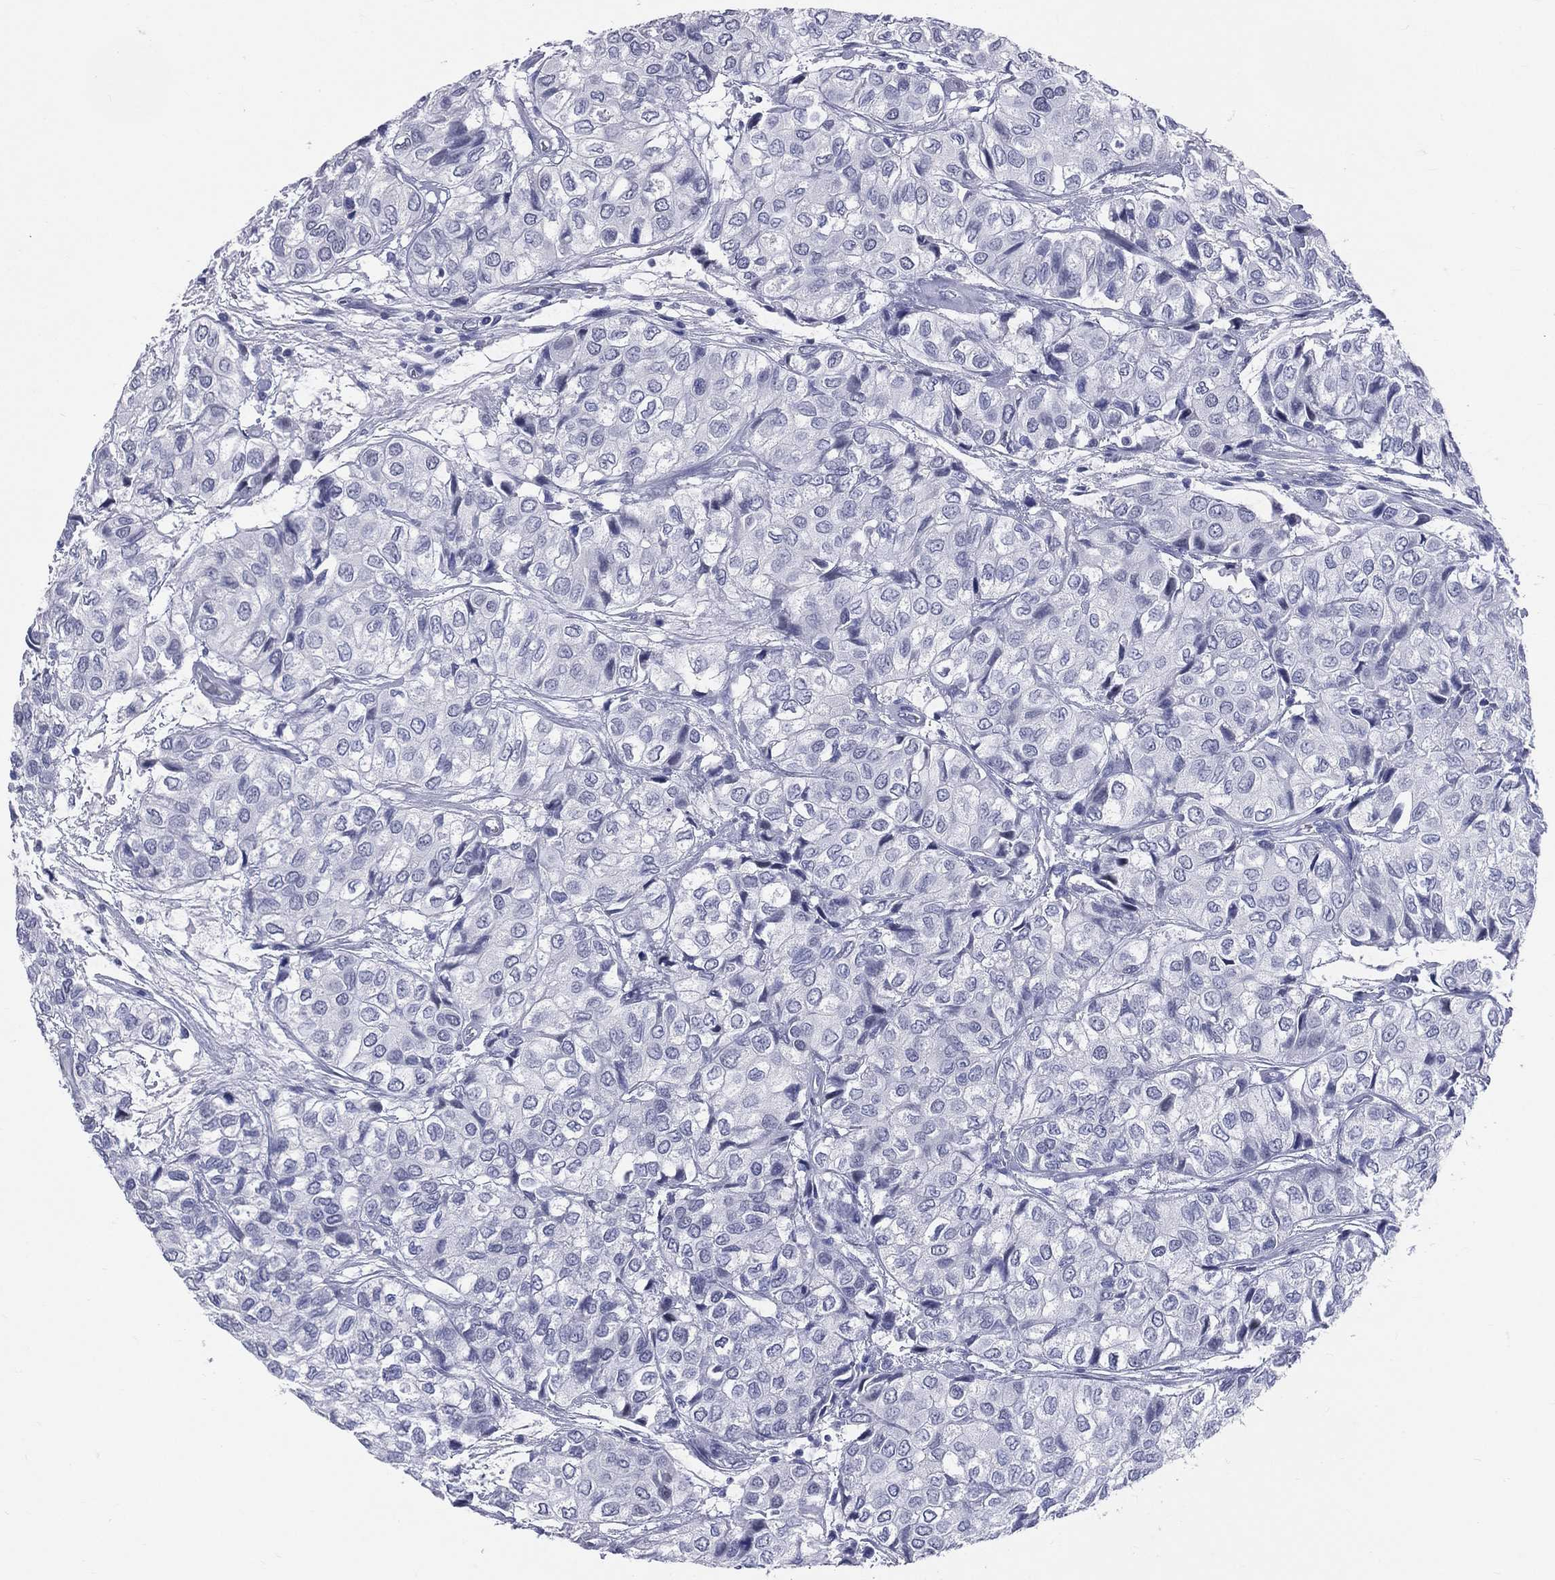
{"staining": {"intensity": "negative", "quantity": "none", "location": "none"}, "tissue": "urothelial cancer", "cell_type": "Tumor cells", "image_type": "cancer", "snomed": [{"axis": "morphology", "description": "Urothelial carcinoma, High grade"}, {"axis": "topography", "description": "Urinary bladder"}], "caption": "High-grade urothelial carcinoma stained for a protein using IHC demonstrates no expression tumor cells.", "gene": "MLLT10", "patient": {"sex": "male", "age": 73}}